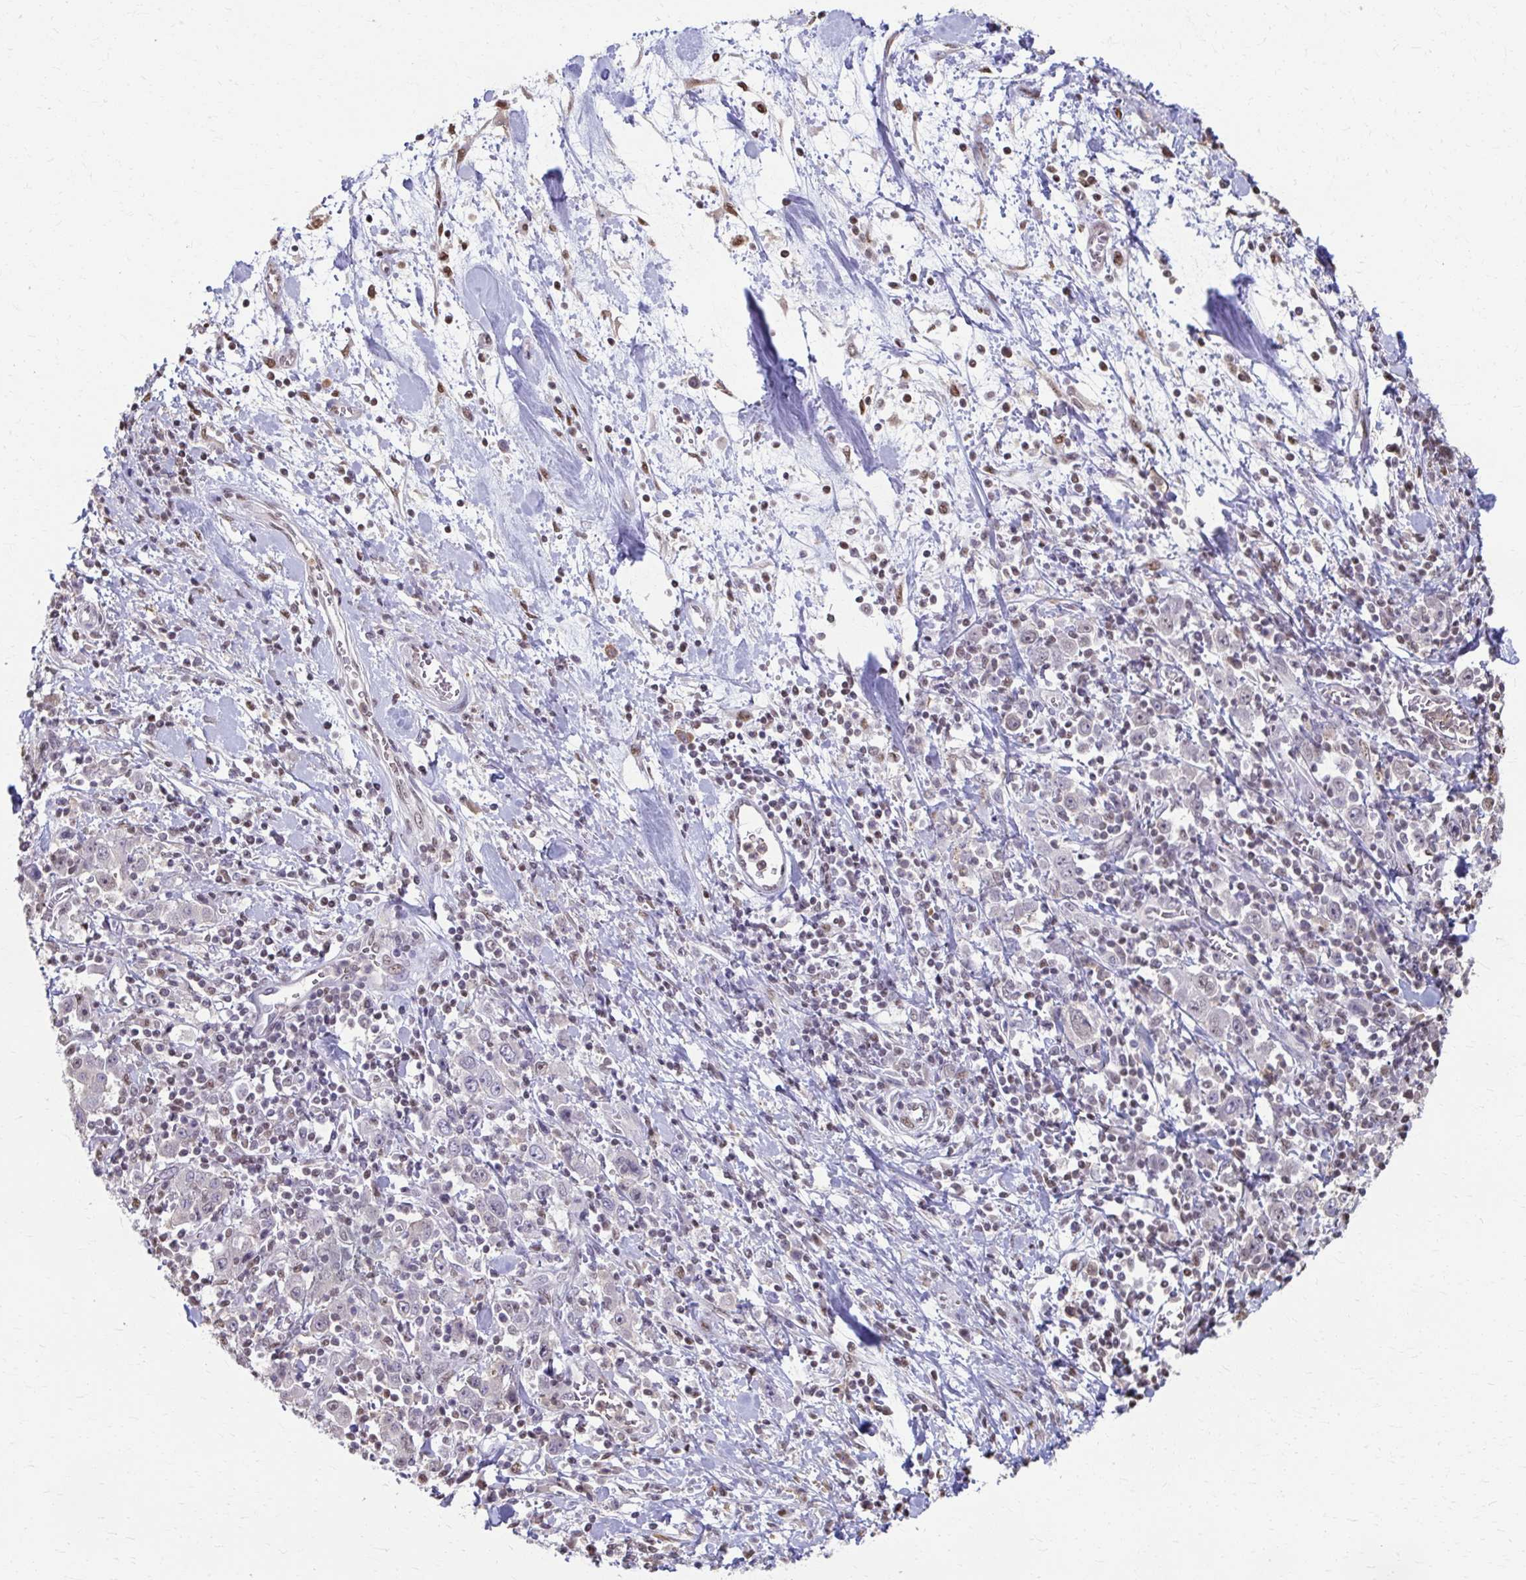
{"staining": {"intensity": "negative", "quantity": "none", "location": "none"}, "tissue": "stomach cancer", "cell_type": "Tumor cells", "image_type": "cancer", "snomed": [{"axis": "morphology", "description": "Normal tissue, NOS"}, {"axis": "morphology", "description": "Adenocarcinoma, NOS"}, {"axis": "topography", "description": "Stomach, upper"}, {"axis": "topography", "description": "Stomach"}], "caption": "This is an immunohistochemistry micrograph of human adenocarcinoma (stomach). There is no positivity in tumor cells.", "gene": "ING4", "patient": {"sex": "male", "age": 59}}